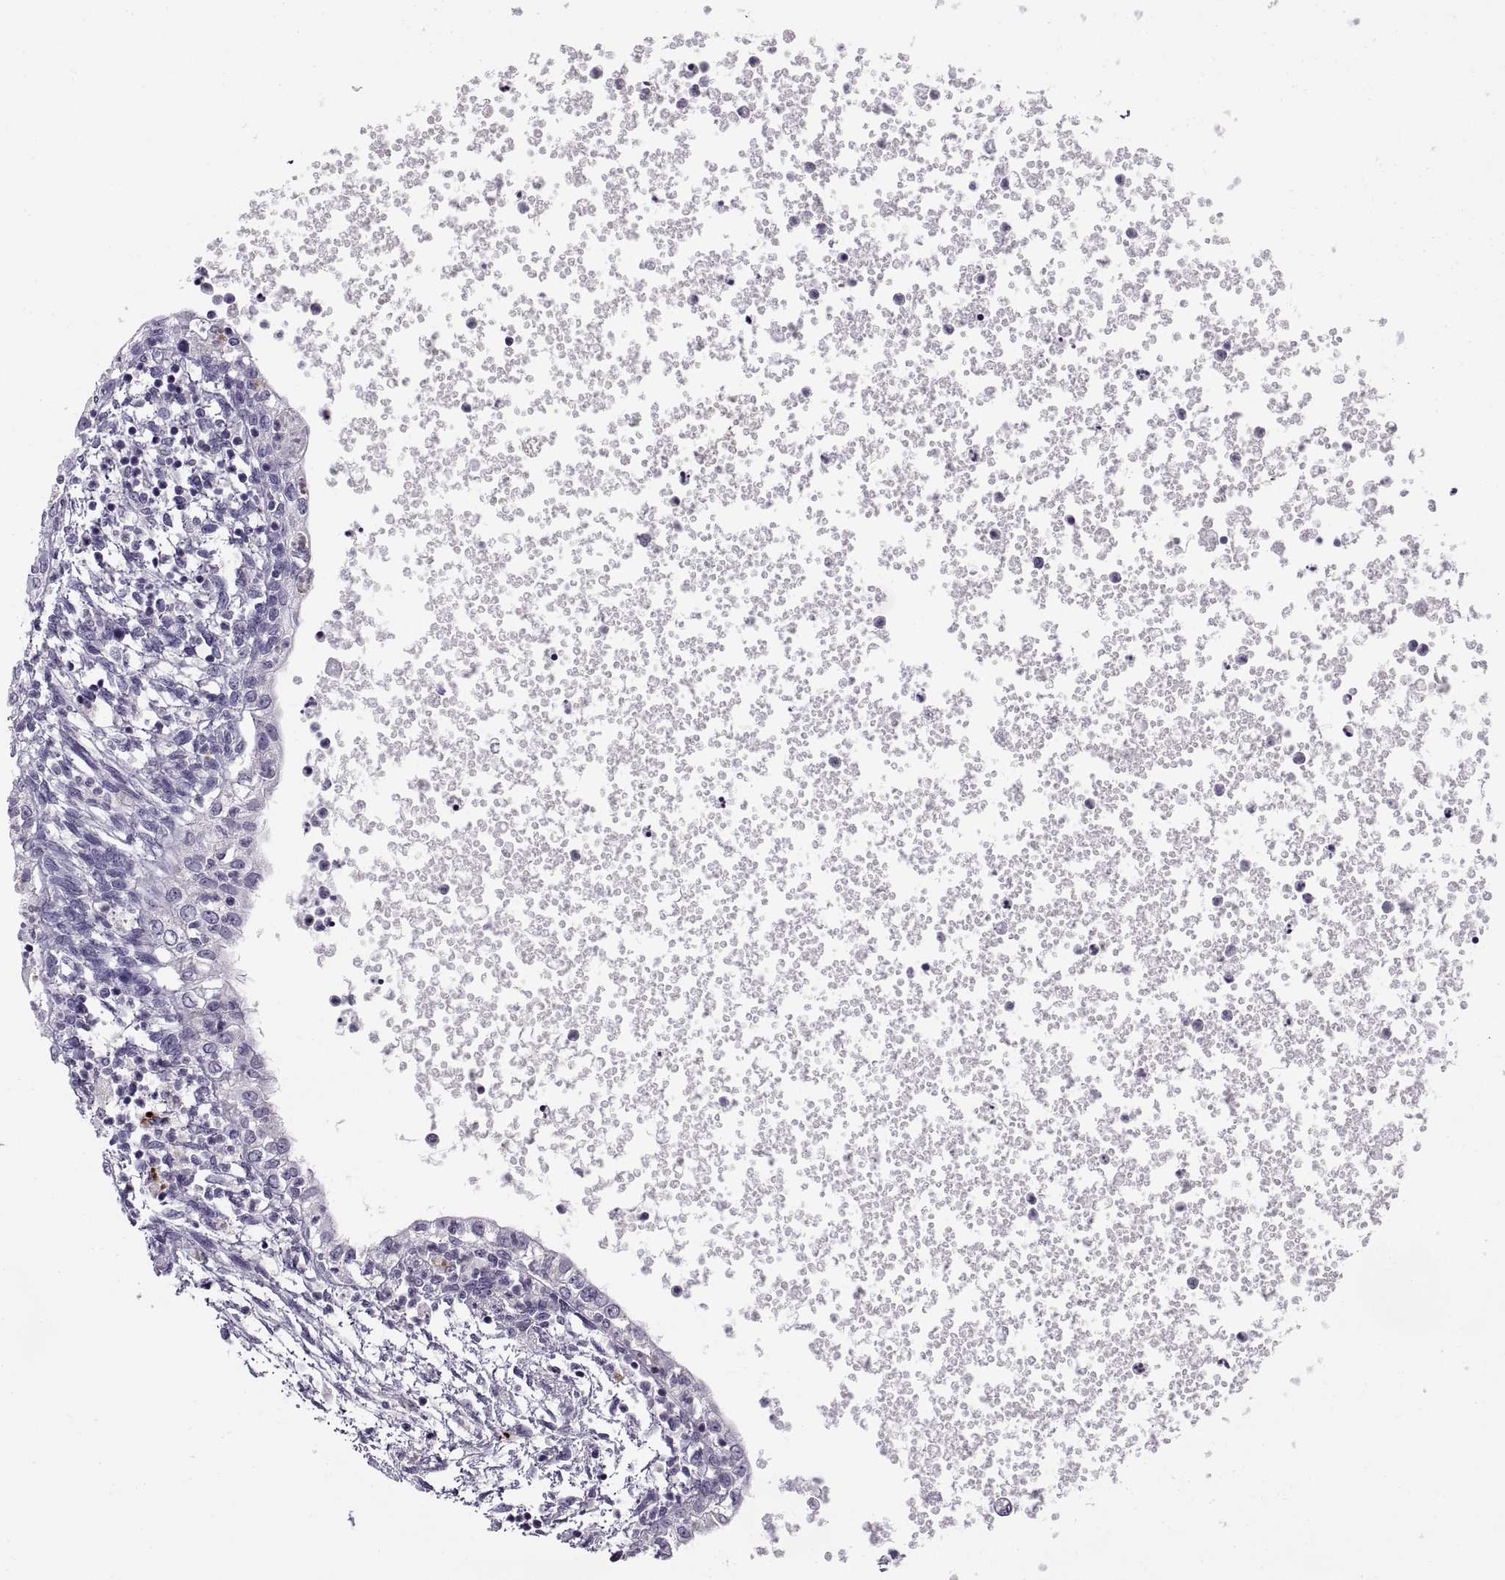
{"staining": {"intensity": "negative", "quantity": "none", "location": "none"}, "tissue": "testis cancer", "cell_type": "Tumor cells", "image_type": "cancer", "snomed": [{"axis": "morphology", "description": "Carcinoma, Embryonal, NOS"}, {"axis": "topography", "description": "Testis"}], "caption": "Tumor cells show no significant positivity in testis cancer (embryonal carcinoma).", "gene": "CALCR", "patient": {"sex": "male", "age": 37}}